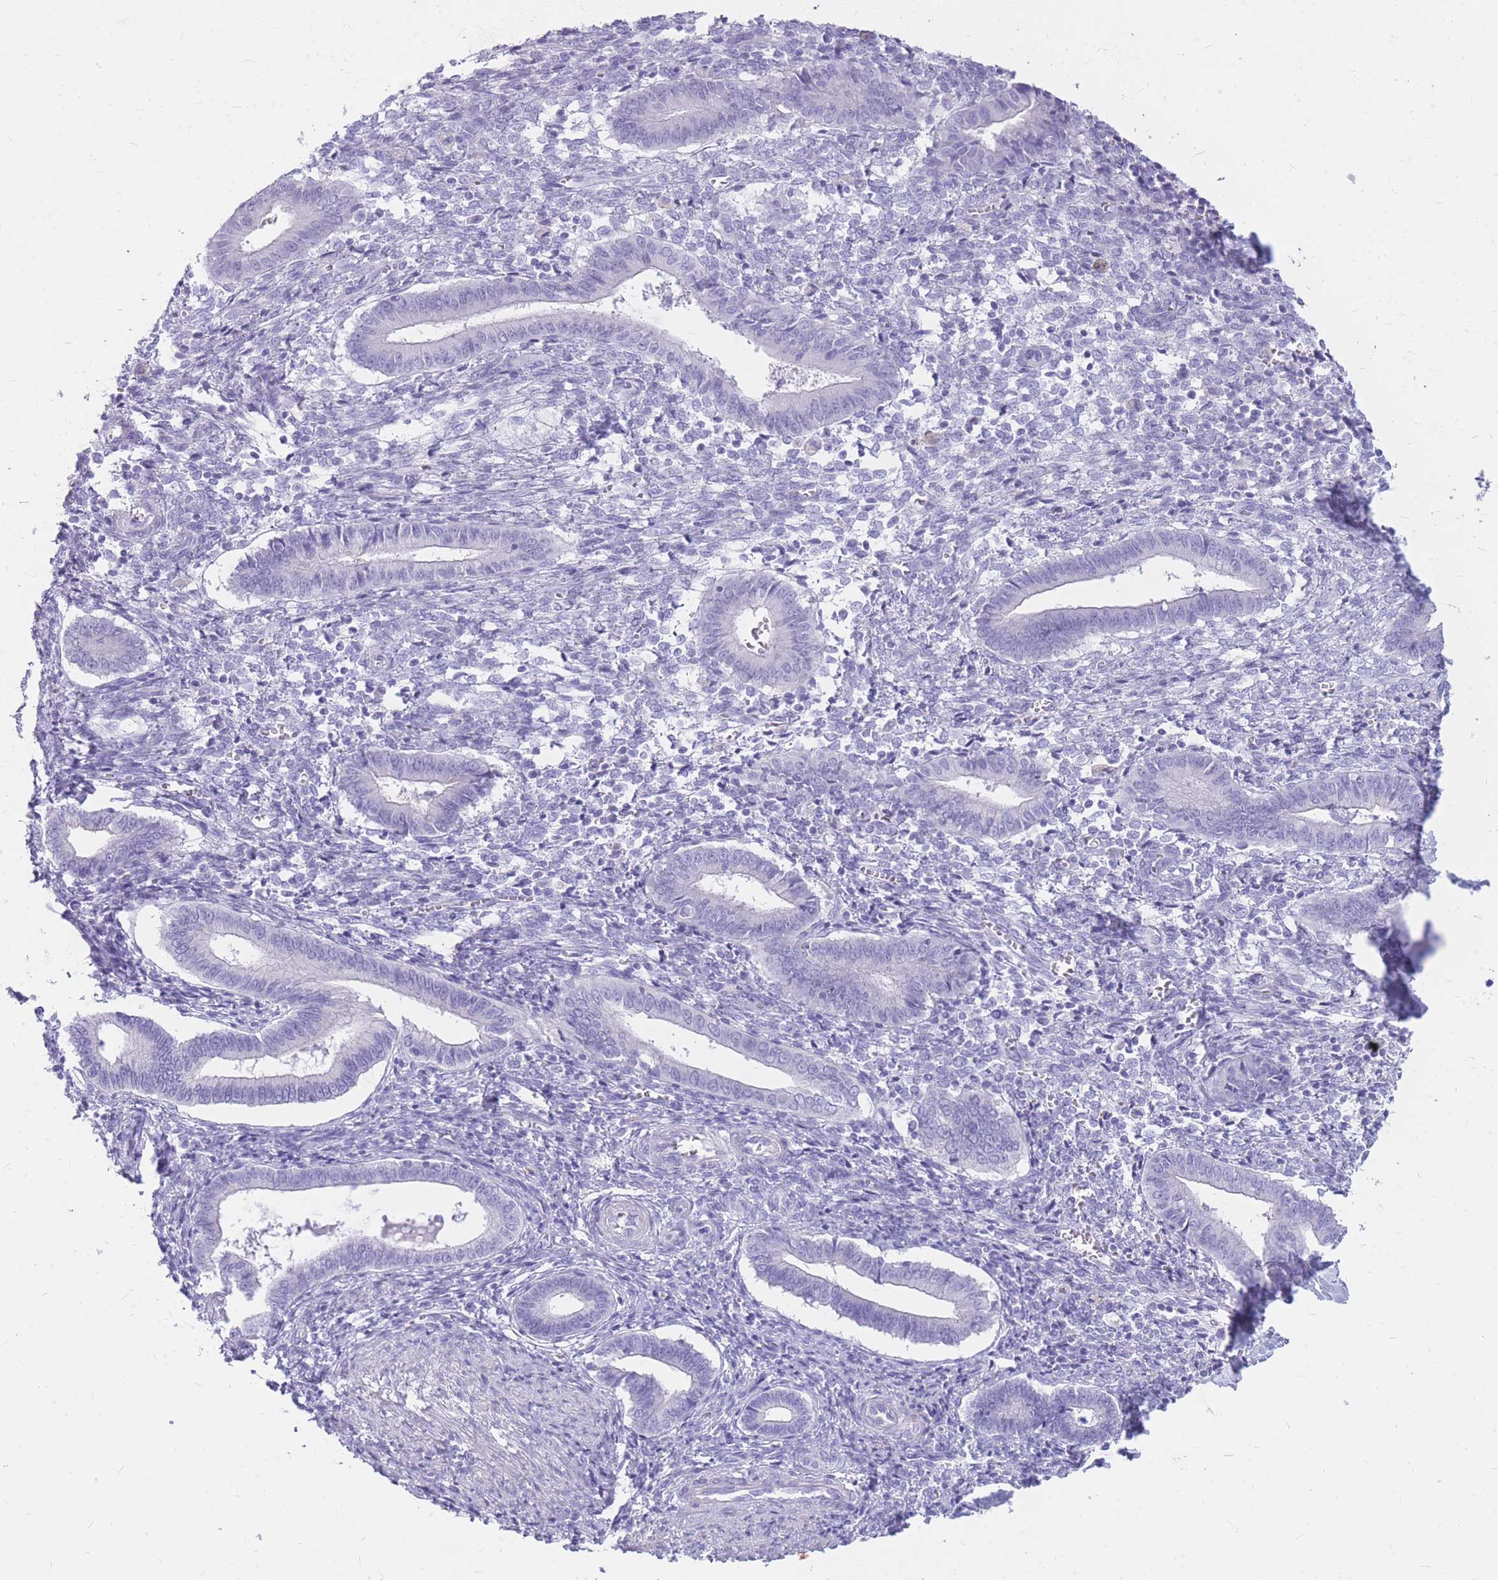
{"staining": {"intensity": "negative", "quantity": "none", "location": "none"}, "tissue": "endometrium", "cell_type": "Cells in endometrial stroma", "image_type": "normal", "snomed": [{"axis": "morphology", "description": "Normal tissue, NOS"}, {"axis": "topography", "description": "Other"}, {"axis": "topography", "description": "Endometrium"}], "caption": "An immunohistochemistry (IHC) micrograph of normal endometrium is shown. There is no staining in cells in endometrial stroma of endometrium.", "gene": "CYP21A2", "patient": {"sex": "female", "age": 44}}